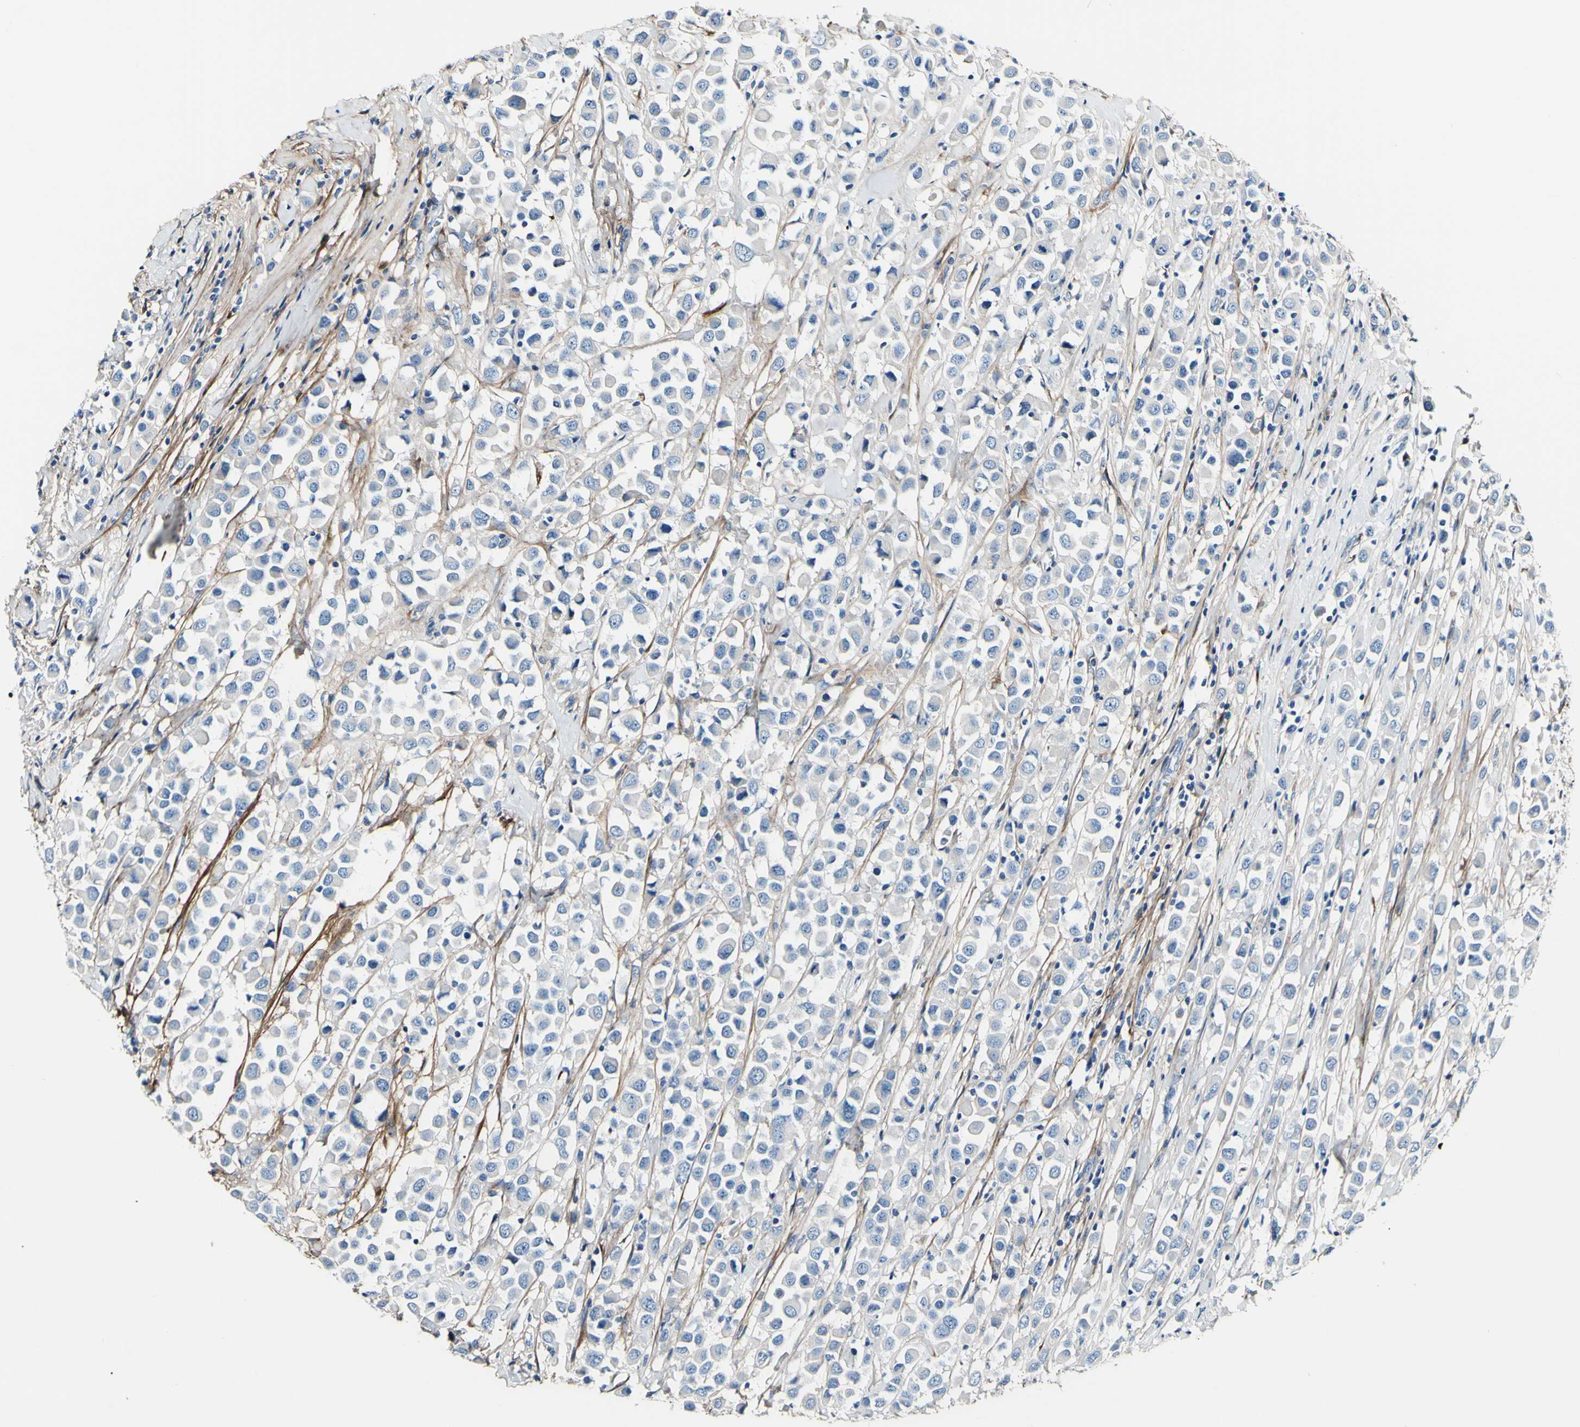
{"staining": {"intensity": "negative", "quantity": "none", "location": "none"}, "tissue": "breast cancer", "cell_type": "Tumor cells", "image_type": "cancer", "snomed": [{"axis": "morphology", "description": "Duct carcinoma"}, {"axis": "topography", "description": "Breast"}], "caption": "This is a micrograph of immunohistochemistry (IHC) staining of breast cancer, which shows no expression in tumor cells. (DAB immunohistochemistry, high magnification).", "gene": "COL6A3", "patient": {"sex": "female", "age": 61}}